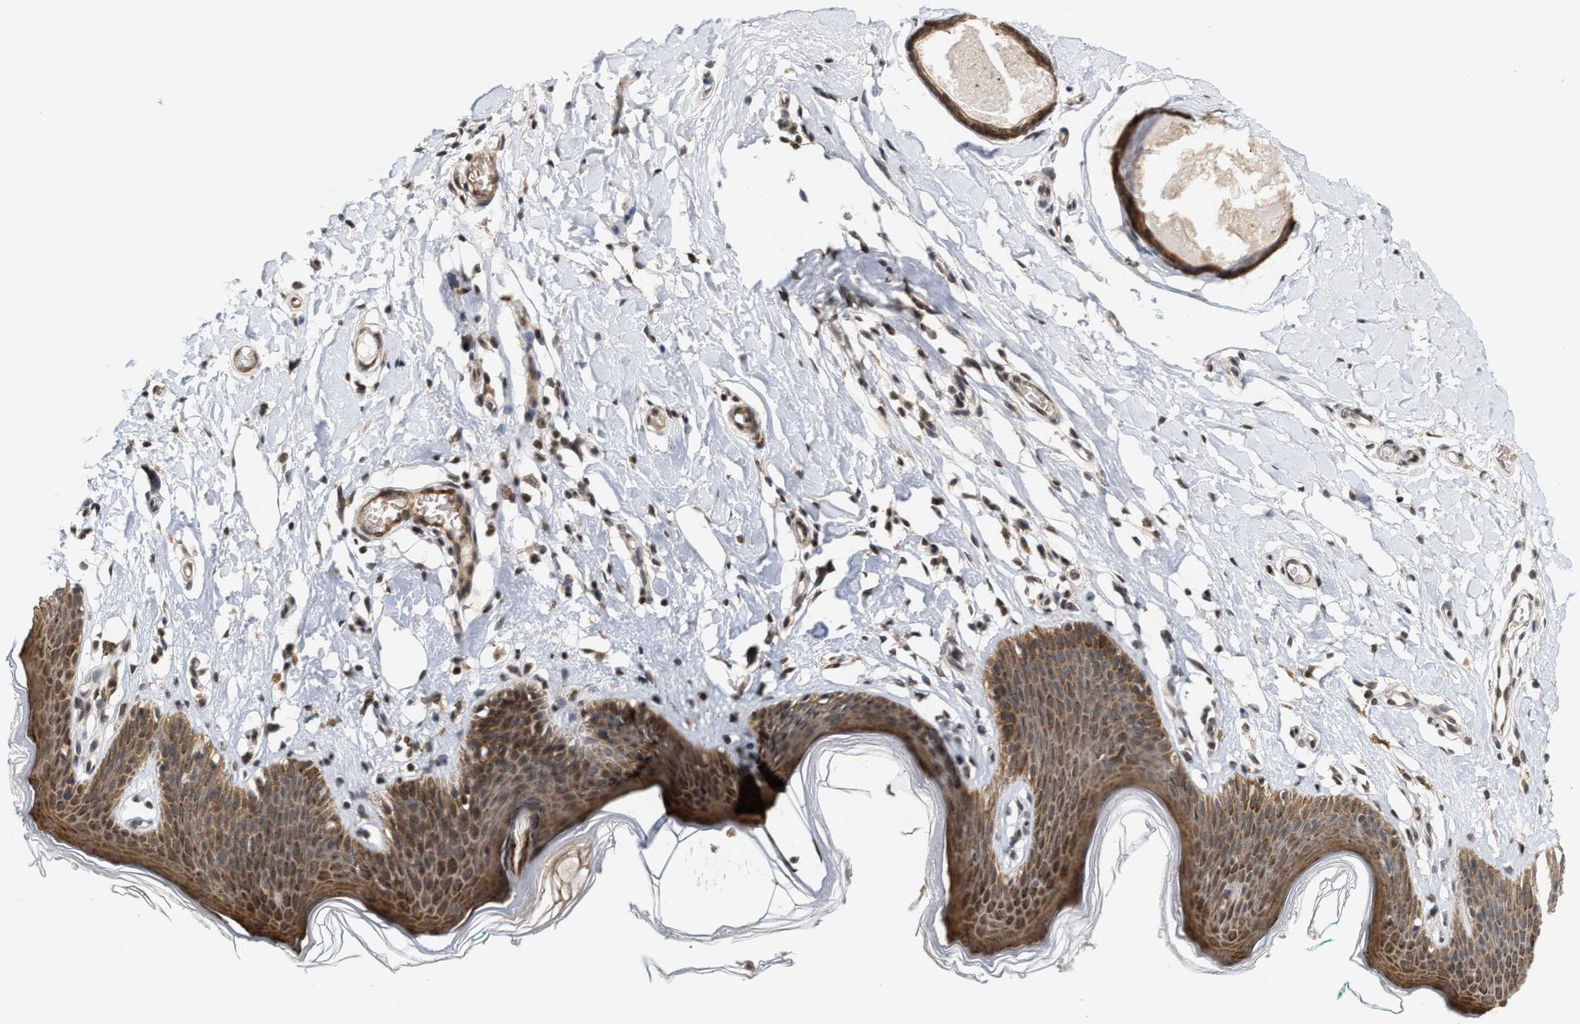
{"staining": {"intensity": "moderate", "quantity": ">75%", "location": "cytoplasmic/membranous,nuclear"}, "tissue": "skin", "cell_type": "Epidermal cells", "image_type": "normal", "snomed": [{"axis": "morphology", "description": "Normal tissue, NOS"}, {"axis": "topography", "description": "Vulva"}], "caption": "The photomicrograph demonstrates a brown stain indicating the presence of a protein in the cytoplasmic/membranous,nuclear of epidermal cells in skin.", "gene": "ANKRD6", "patient": {"sex": "female", "age": 66}}